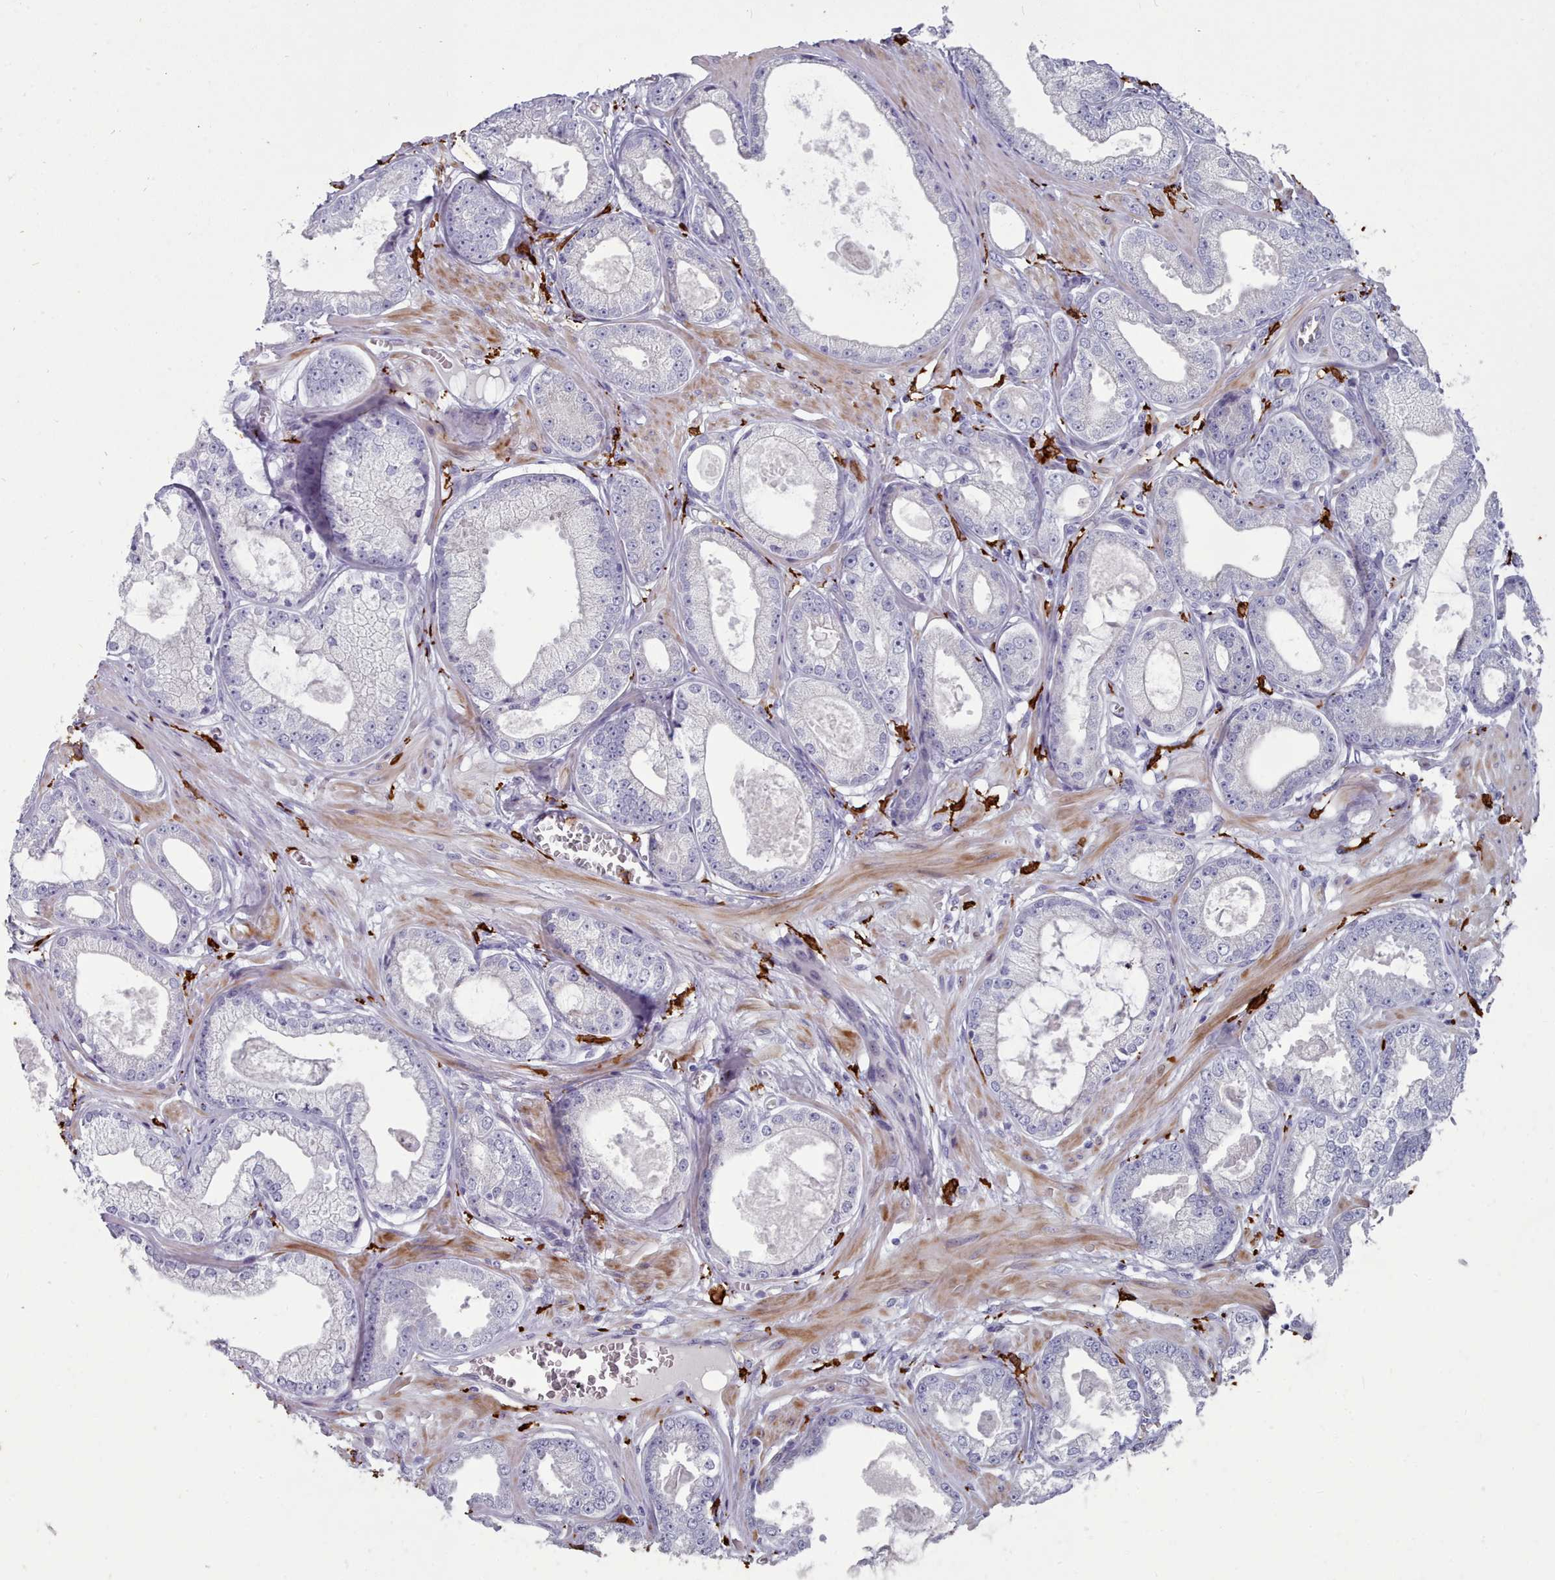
{"staining": {"intensity": "negative", "quantity": "none", "location": "none"}, "tissue": "prostate cancer", "cell_type": "Tumor cells", "image_type": "cancer", "snomed": [{"axis": "morphology", "description": "Adenocarcinoma, Low grade"}, {"axis": "topography", "description": "Prostate"}], "caption": "Immunohistochemistry micrograph of neoplastic tissue: human prostate cancer stained with DAB exhibits no significant protein positivity in tumor cells.", "gene": "AIF1", "patient": {"sex": "male", "age": 64}}